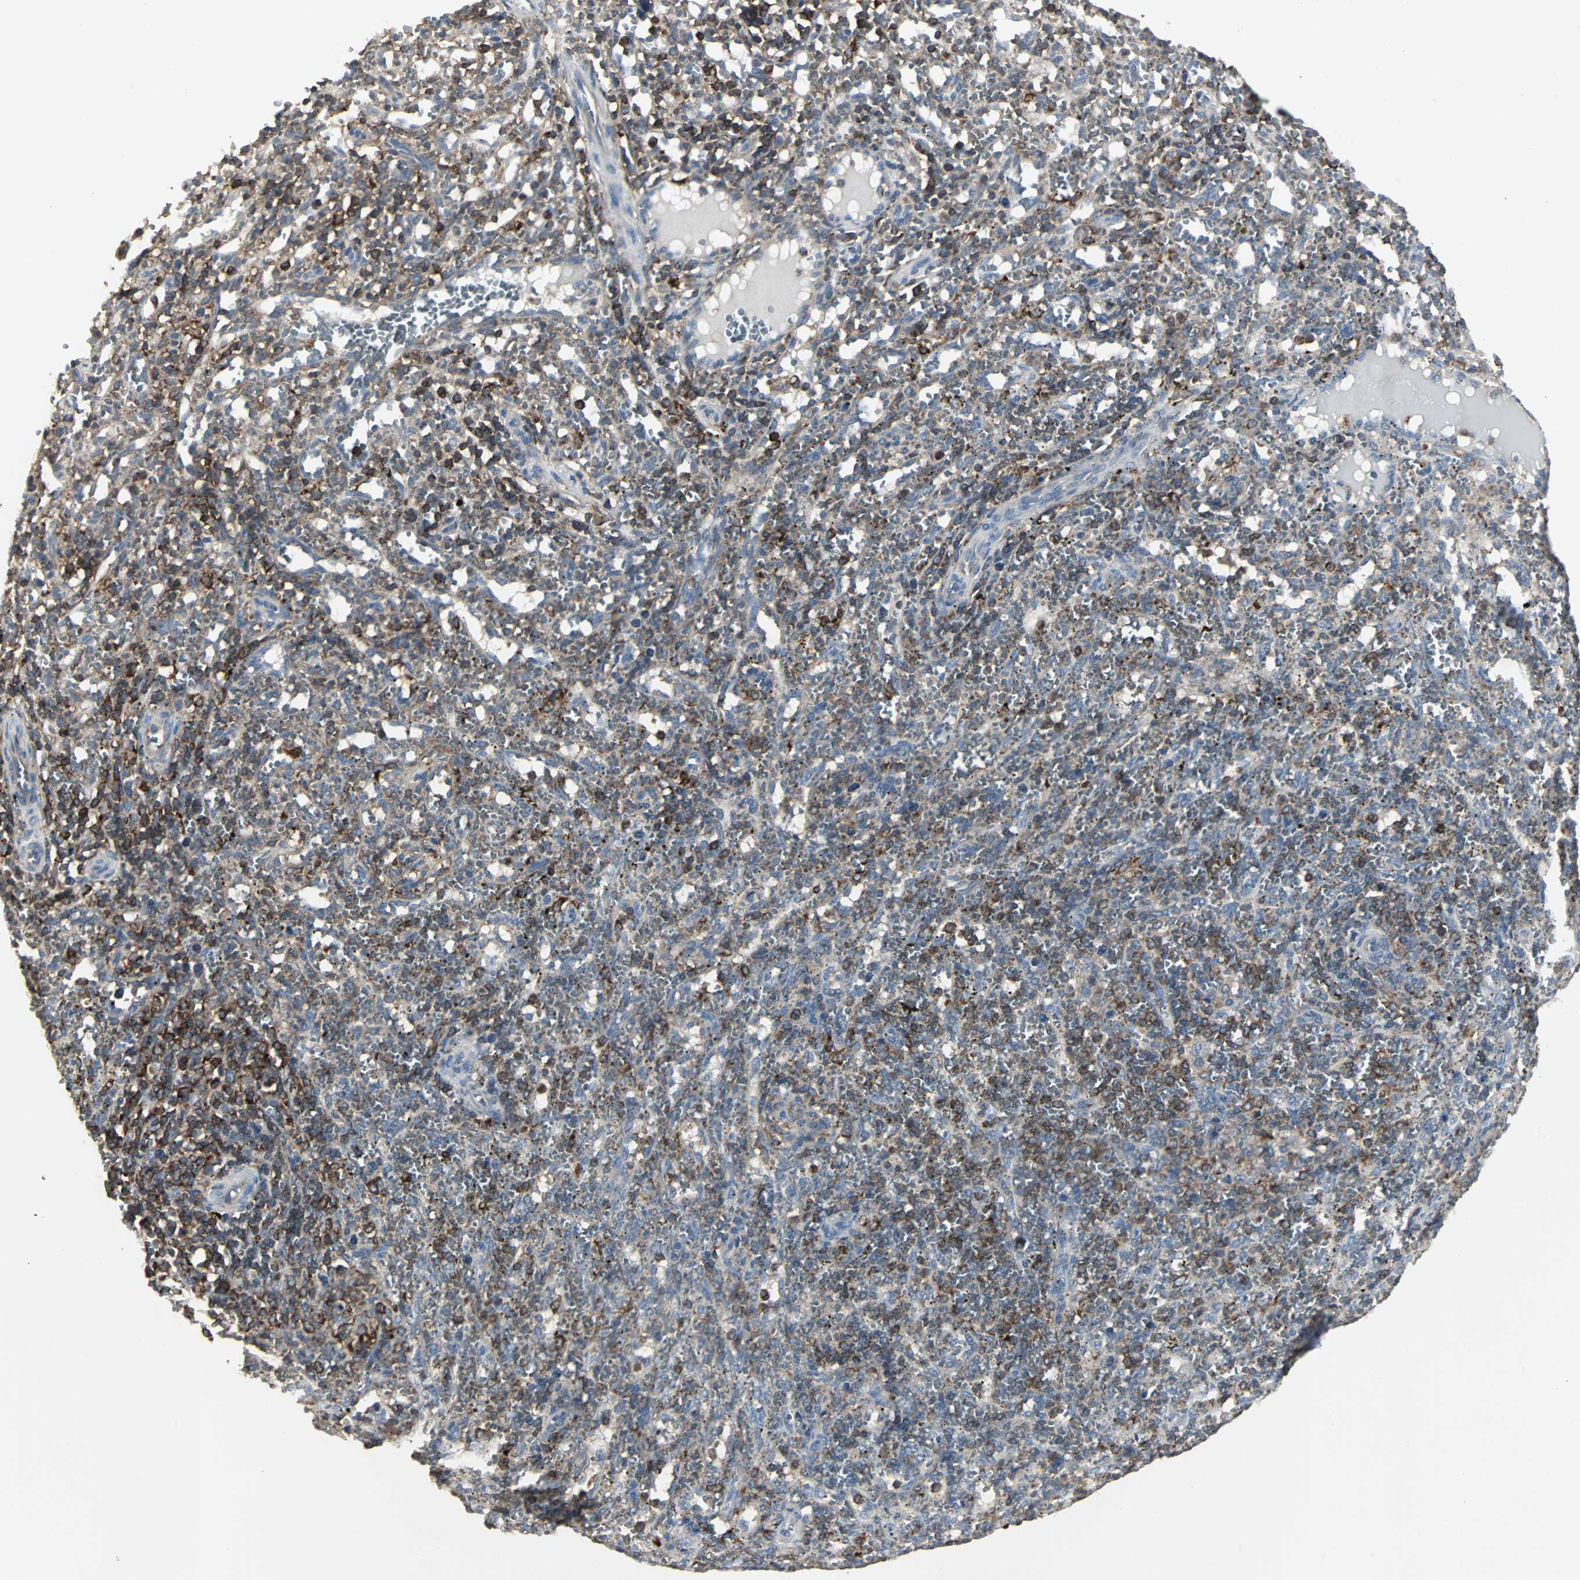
{"staining": {"intensity": "moderate", "quantity": "25%-75%", "location": "cytoplasmic/membranous"}, "tissue": "spleen", "cell_type": "Cells in red pulp", "image_type": "normal", "snomed": [{"axis": "morphology", "description": "Normal tissue, NOS"}, {"axis": "topography", "description": "Spleen"}], "caption": "A medium amount of moderate cytoplasmic/membranous positivity is seen in about 25%-75% of cells in red pulp in unremarkable spleen. The staining was performed using DAB (3,3'-diaminobenzidine) to visualize the protein expression in brown, while the nuclei were stained in blue with hematoxylin (Magnification: 20x).", "gene": "LRRFIP1", "patient": {"sex": "female", "age": 10}}